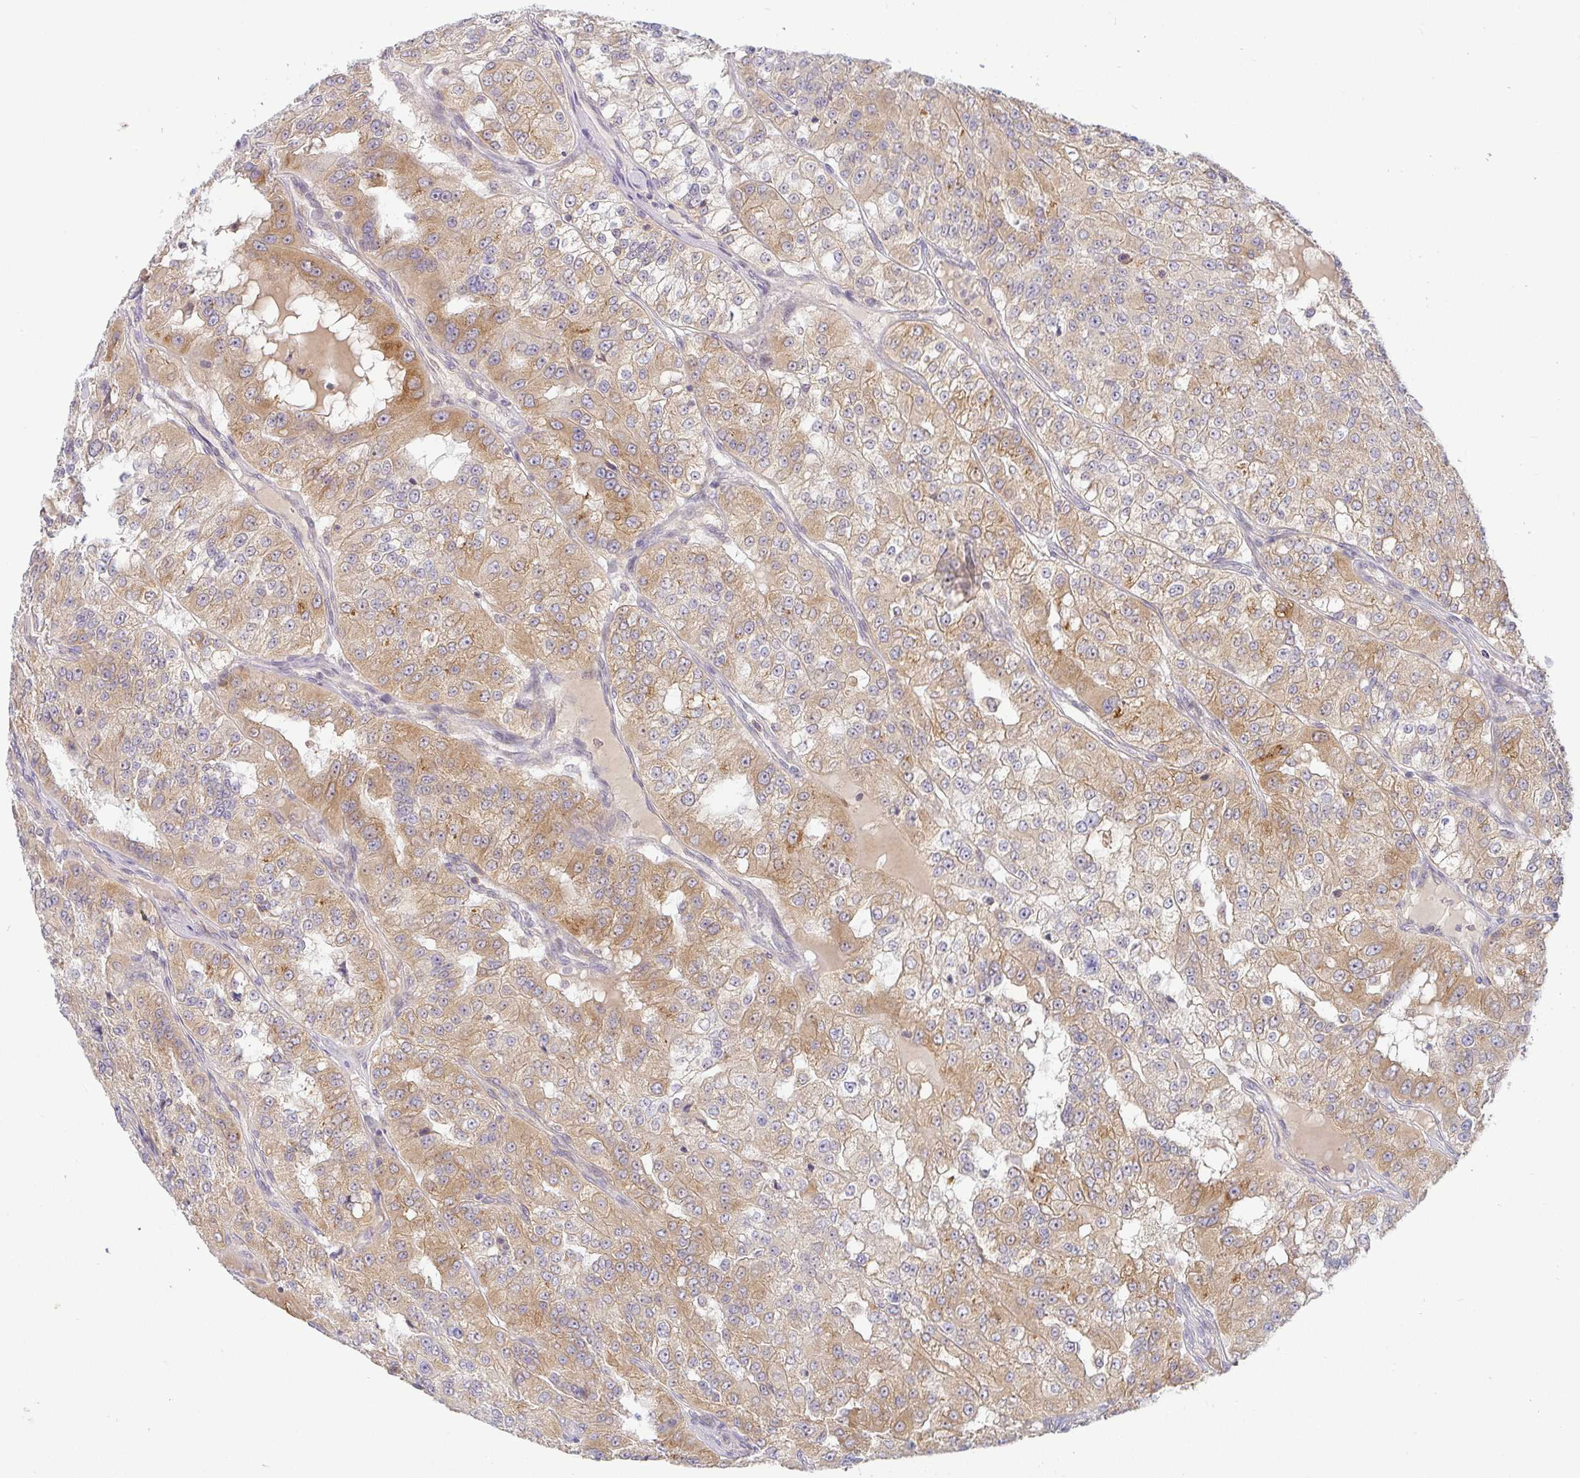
{"staining": {"intensity": "moderate", "quantity": ">75%", "location": "cytoplasmic/membranous"}, "tissue": "renal cancer", "cell_type": "Tumor cells", "image_type": "cancer", "snomed": [{"axis": "morphology", "description": "Adenocarcinoma, NOS"}, {"axis": "topography", "description": "Kidney"}], "caption": "Protein expression analysis of human renal cancer reveals moderate cytoplasmic/membranous positivity in about >75% of tumor cells. (IHC, brightfield microscopy, high magnification).", "gene": "DERL2", "patient": {"sex": "female", "age": 63}}